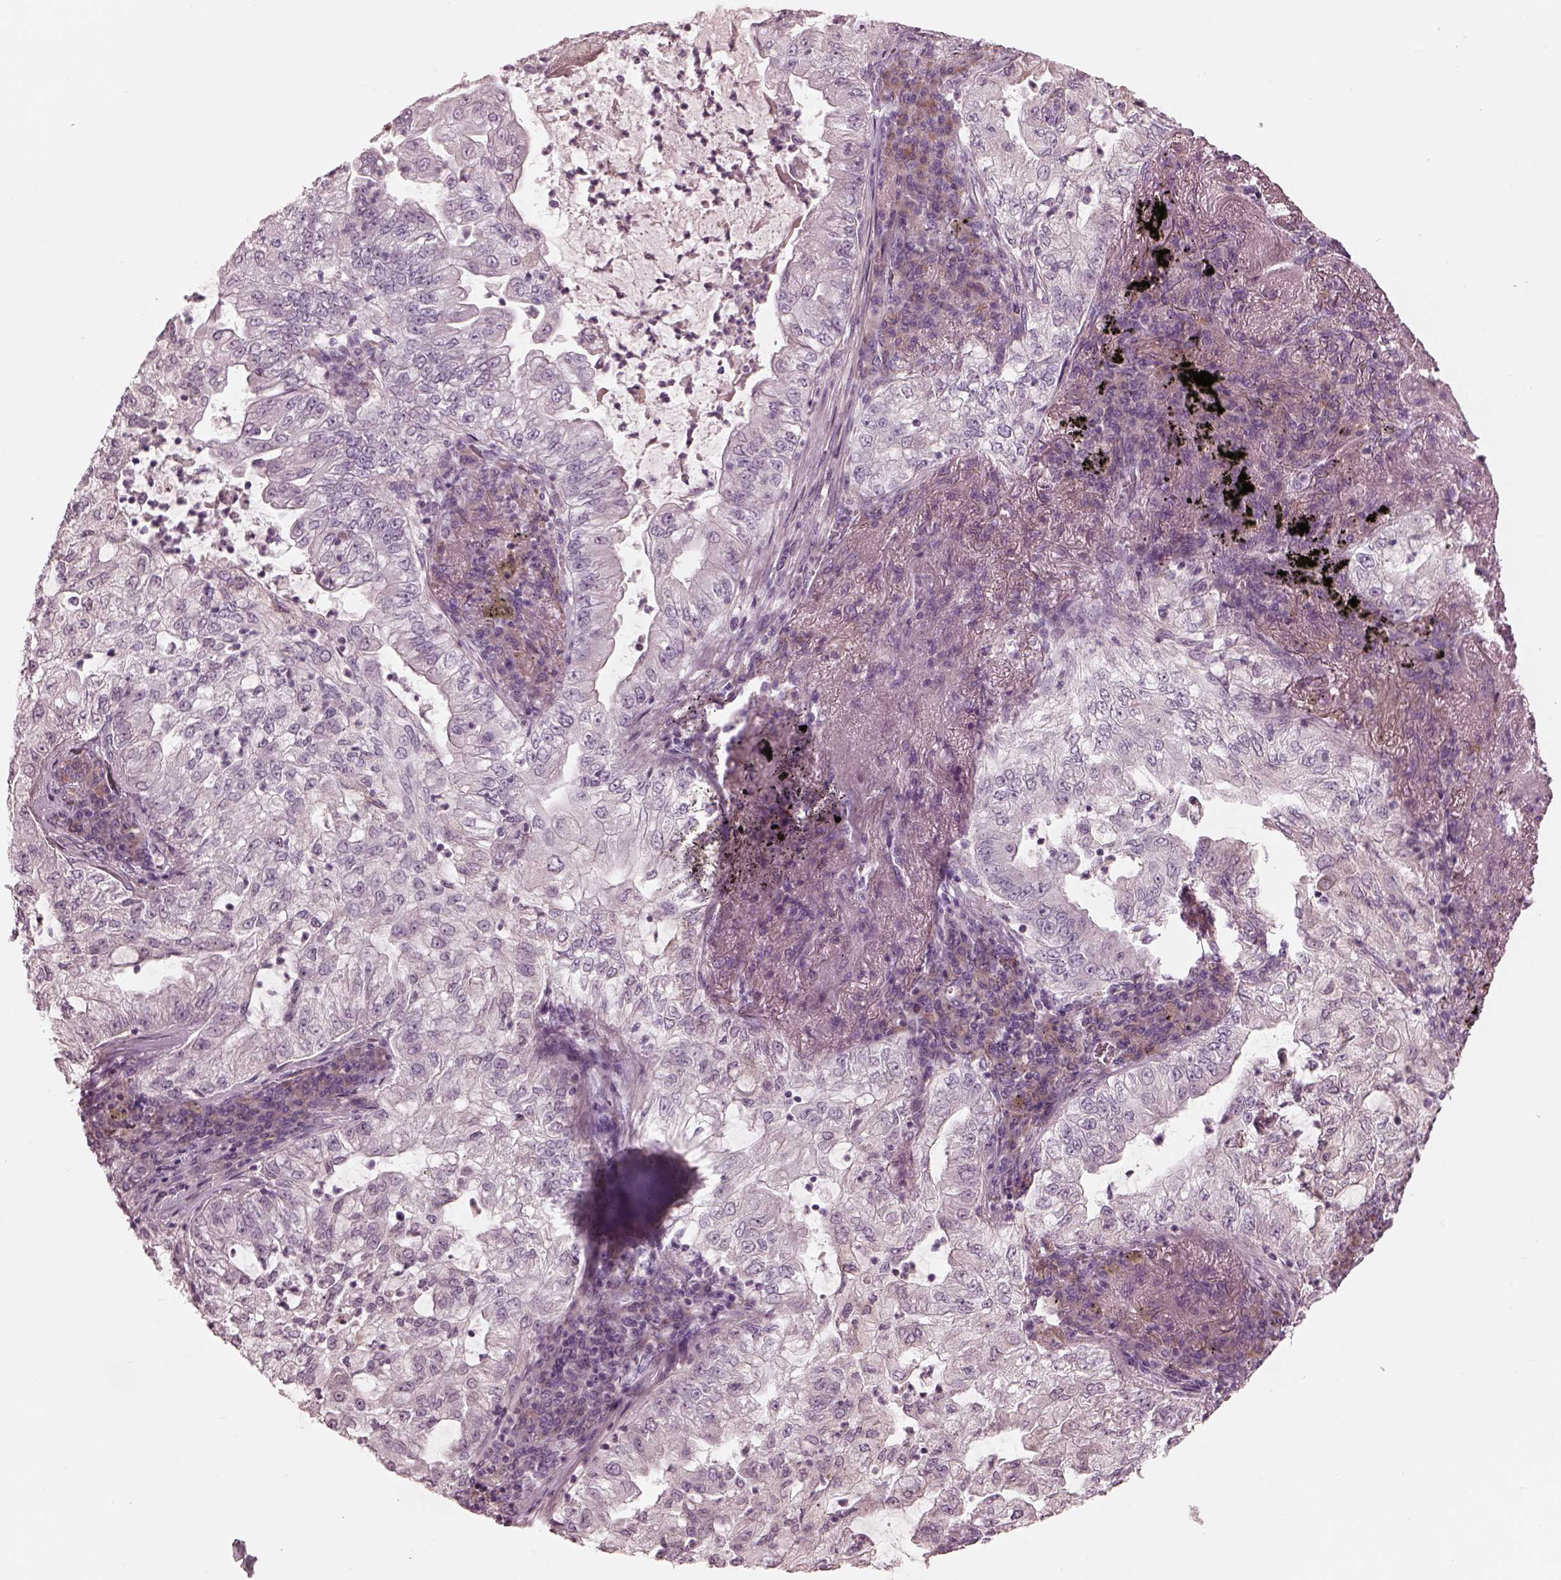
{"staining": {"intensity": "negative", "quantity": "none", "location": "none"}, "tissue": "lung cancer", "cell_type": "Tumor cells", "image_type": "cancer", "snomed": [{"axis": "morphology", "description": "Adenocarcinoma, NOS"}, {"axis": "topography", "description": "Lung"}], "caption": "This is an immunohistochemistry image of human adenocarcinoma (lung). There is no positivity in tumor cells.", "gene": "CADM2", "patient": {"sex": "female", "age": 73}}